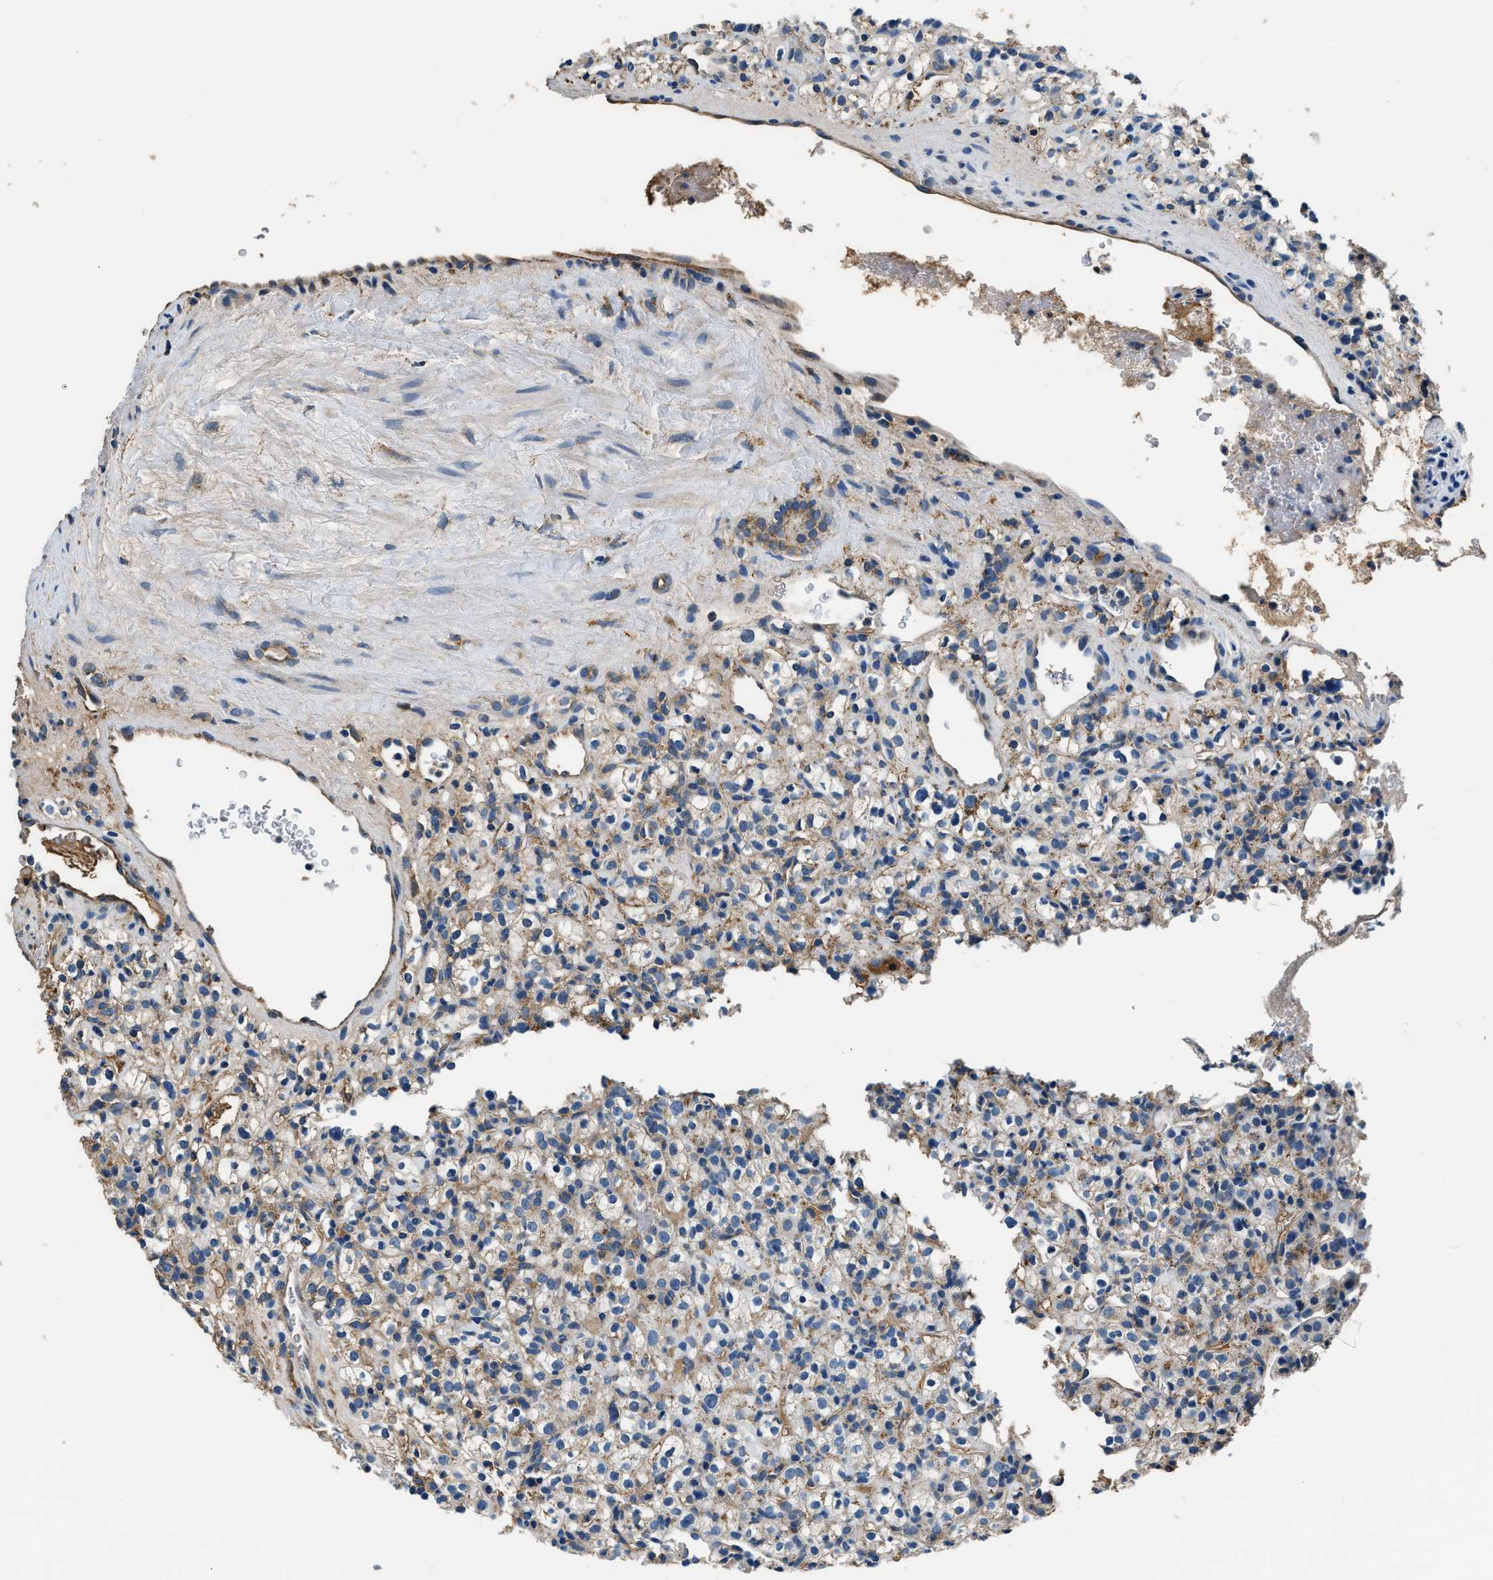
{"staining": {"intensity": "weak", "quantity": "25%-75%", "location": "cytoplasmic/membranous"}, "tissue": "renal cancer", "cell_type": "Tumor cells", "image_type": "cancer", "snomed": [{"axis": "morphology", "description": "Normal tissue, NOS"}, {"axis": "morphology", "description": "Adenocarcinoma, NOS"}, {"axis": "topography", "description": "Kidney"}], "caption": "The immunohistochemical stain labels weak cytoplasmic/membranous positivity in tumor cells of renal adenocarcinoma tissue.", "gene": "EEA1", "patient": {"sex": "female", "age": 72}}